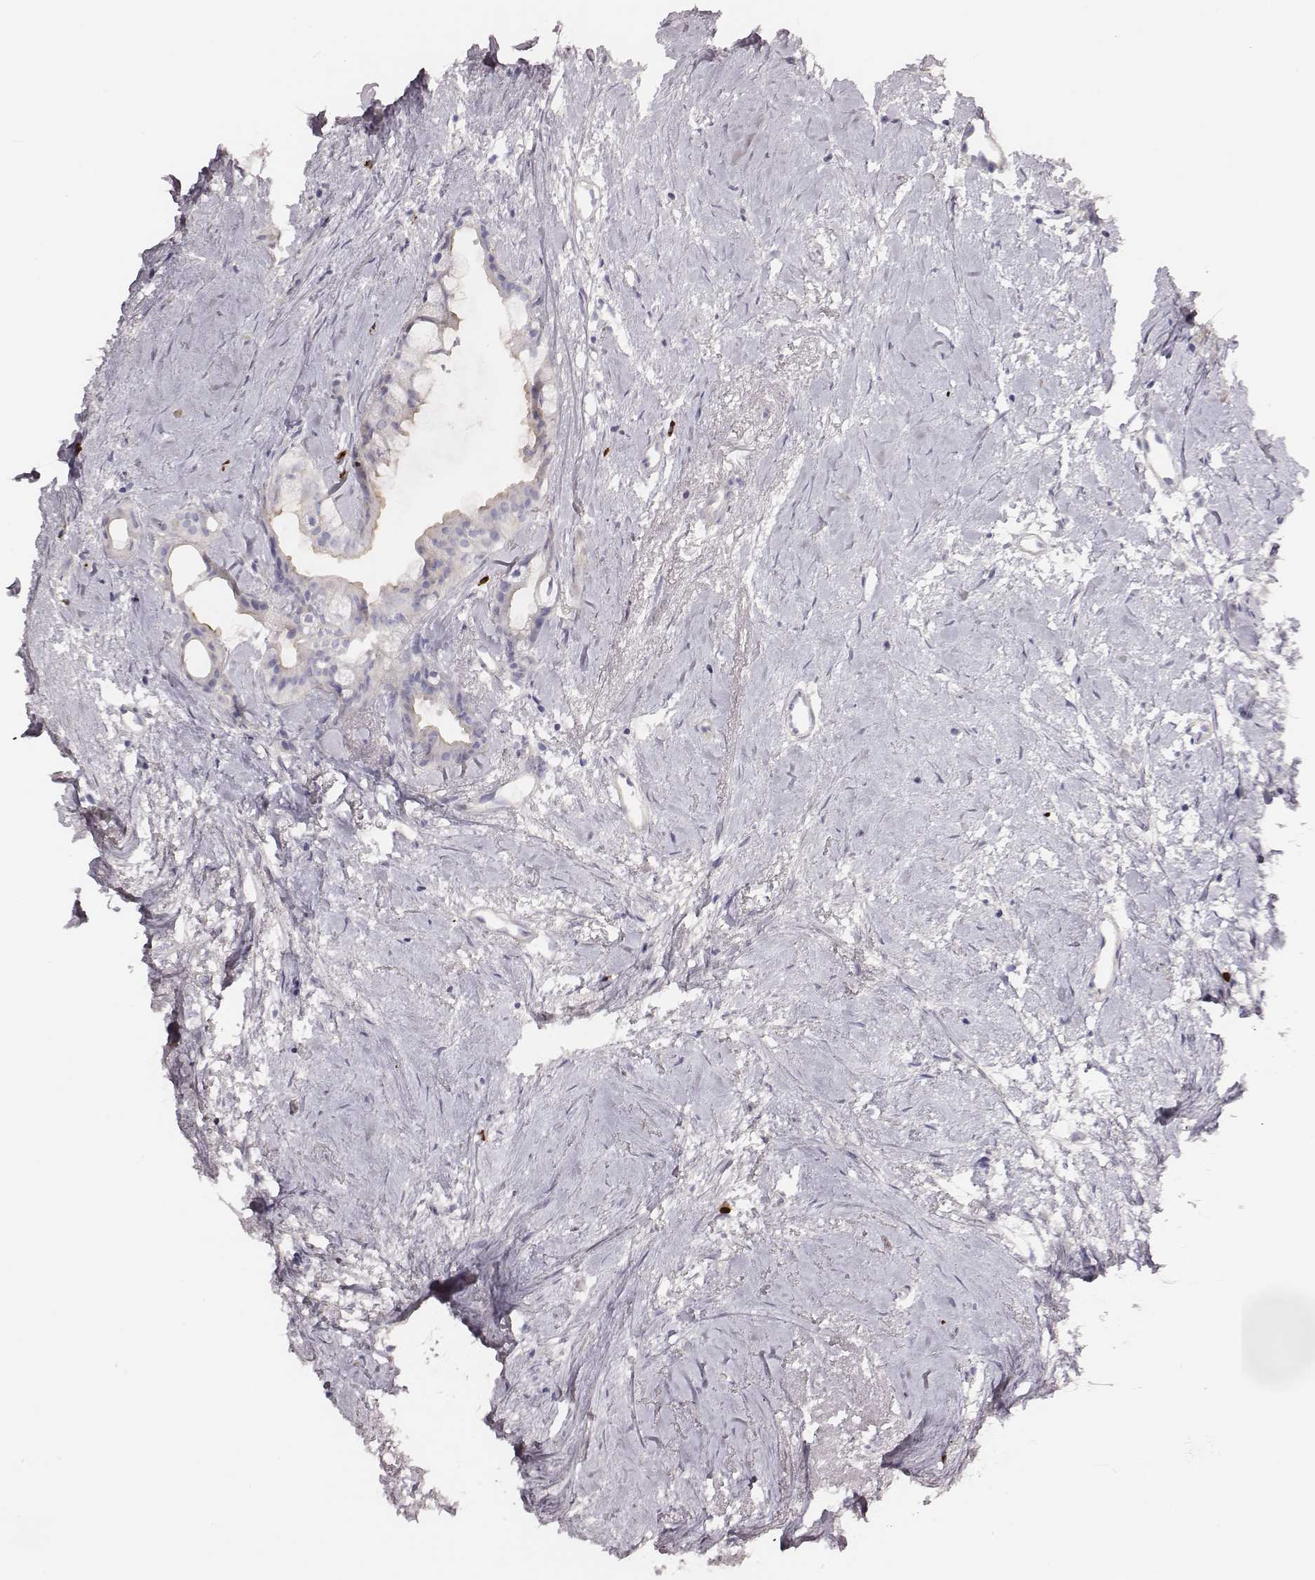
{"staining": {"intensity": "negative", "quantity": "none", "location": "none"}, "tissue": "breast cancer", "cell_type": "Tumor cells", "image_type": "cancer", "snomed": [{"axis": "morphology", "description": "Duct carcinoma"}, {"axis": "topography", "description": "Breast"}], "caption": "Tumor cells show no significant protein positivity in breast cancer (intraductal carcinoma).", "gene": "P2RY10", "patient": {"sex": "female", "age": 40}}